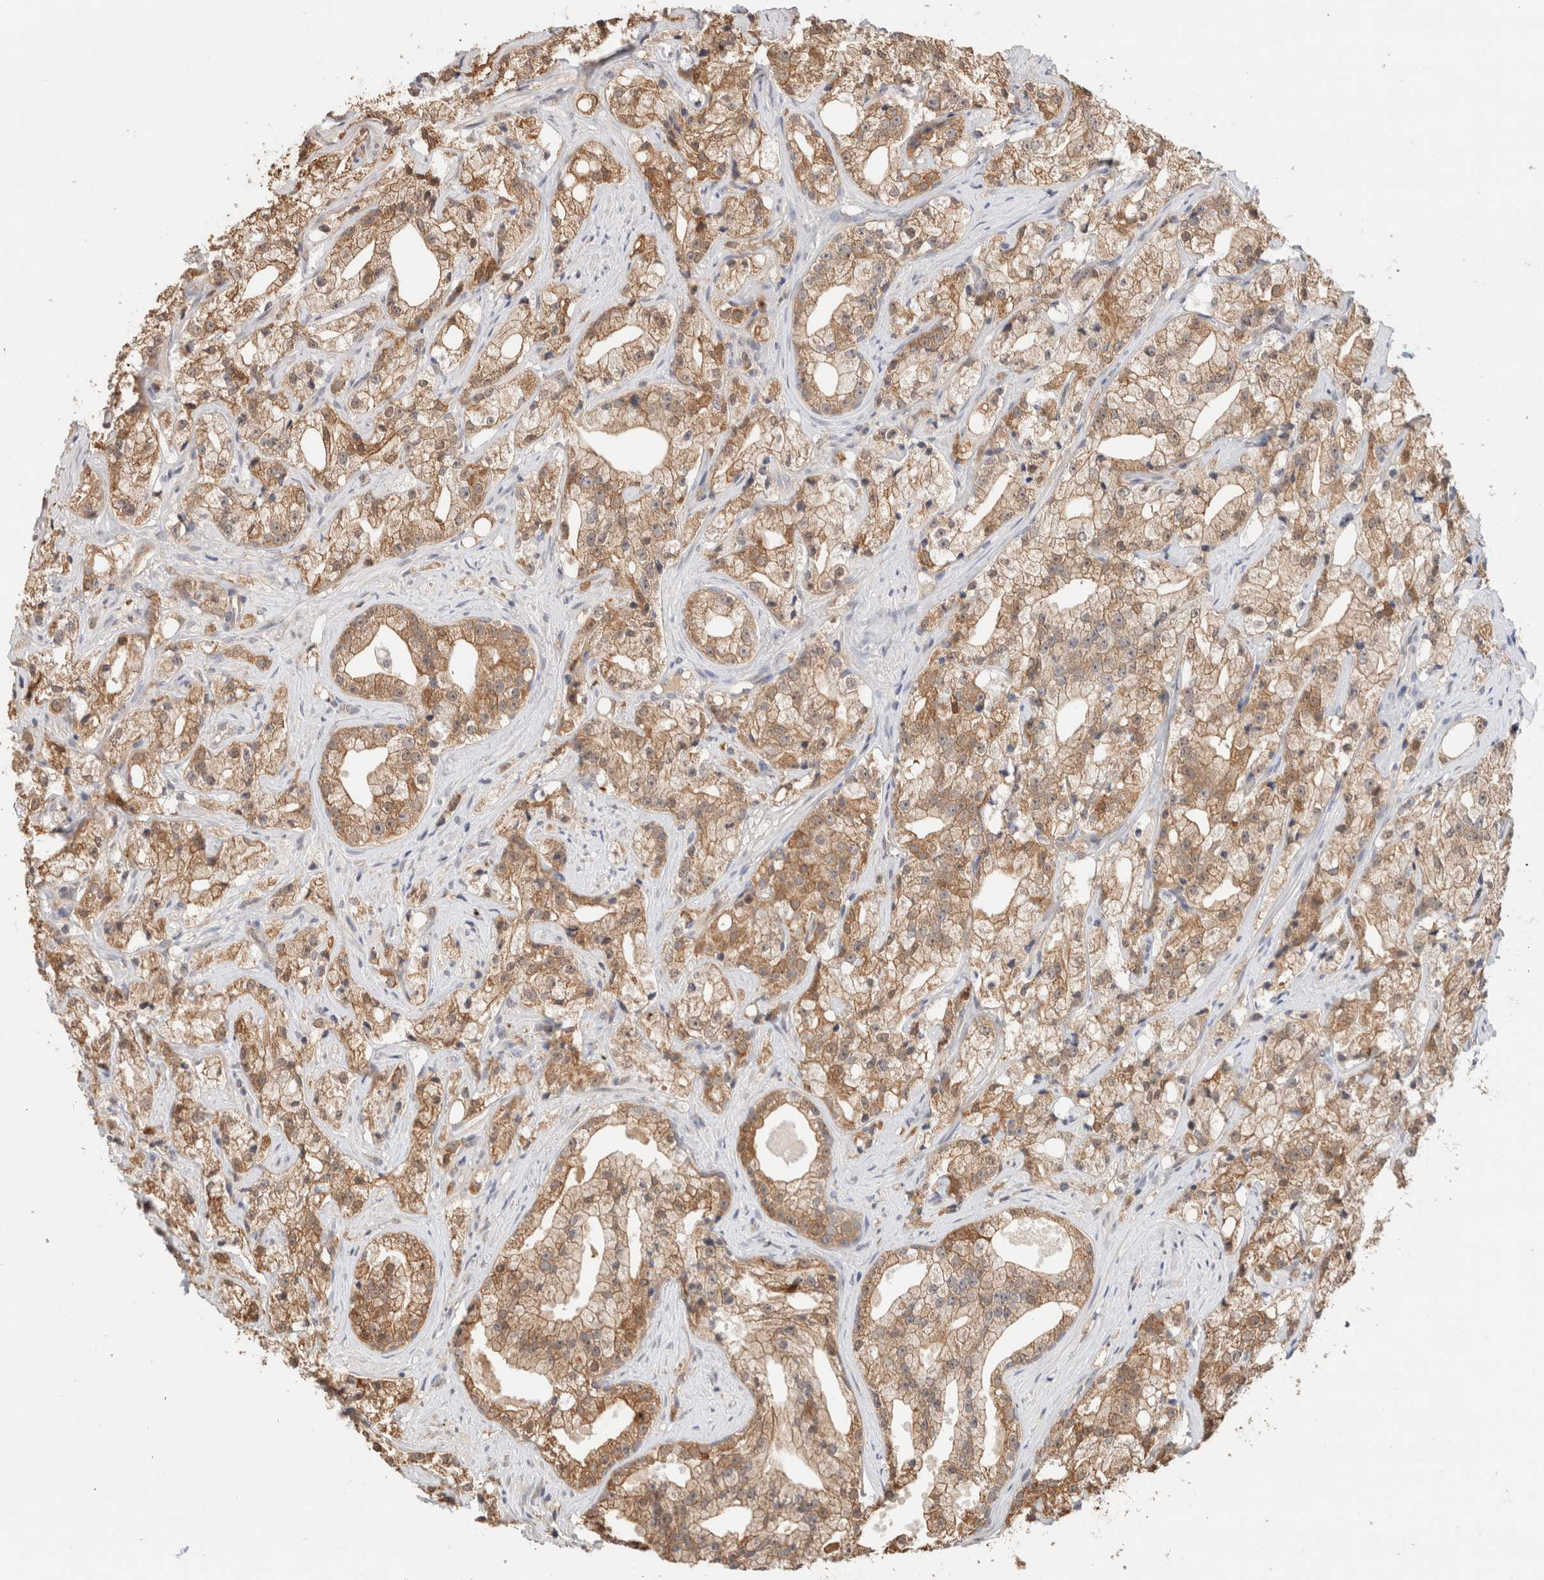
{"staining": {"intensity": "moderate", "quantity": ">75%", "location": "cytoplasmic/membranous"}, "tissue": "prostate cancer", "cell_type": "Tumor cells", "image_type": "cancer", "snomed": [{"axis": "morphology", "description": "Adenocarcinoma, High grade"}, {"axis": "topography", "description": "Prostate"}], "caption": "Brown immunohistochemical staining in prostate adenocarcinoma (high-grade) demonstrates moderate cytoplasmic/membranous staining in approximately >75% of tumor cells.", "gene": "CA13", "patient": {"sex": "male", "age": 64}}